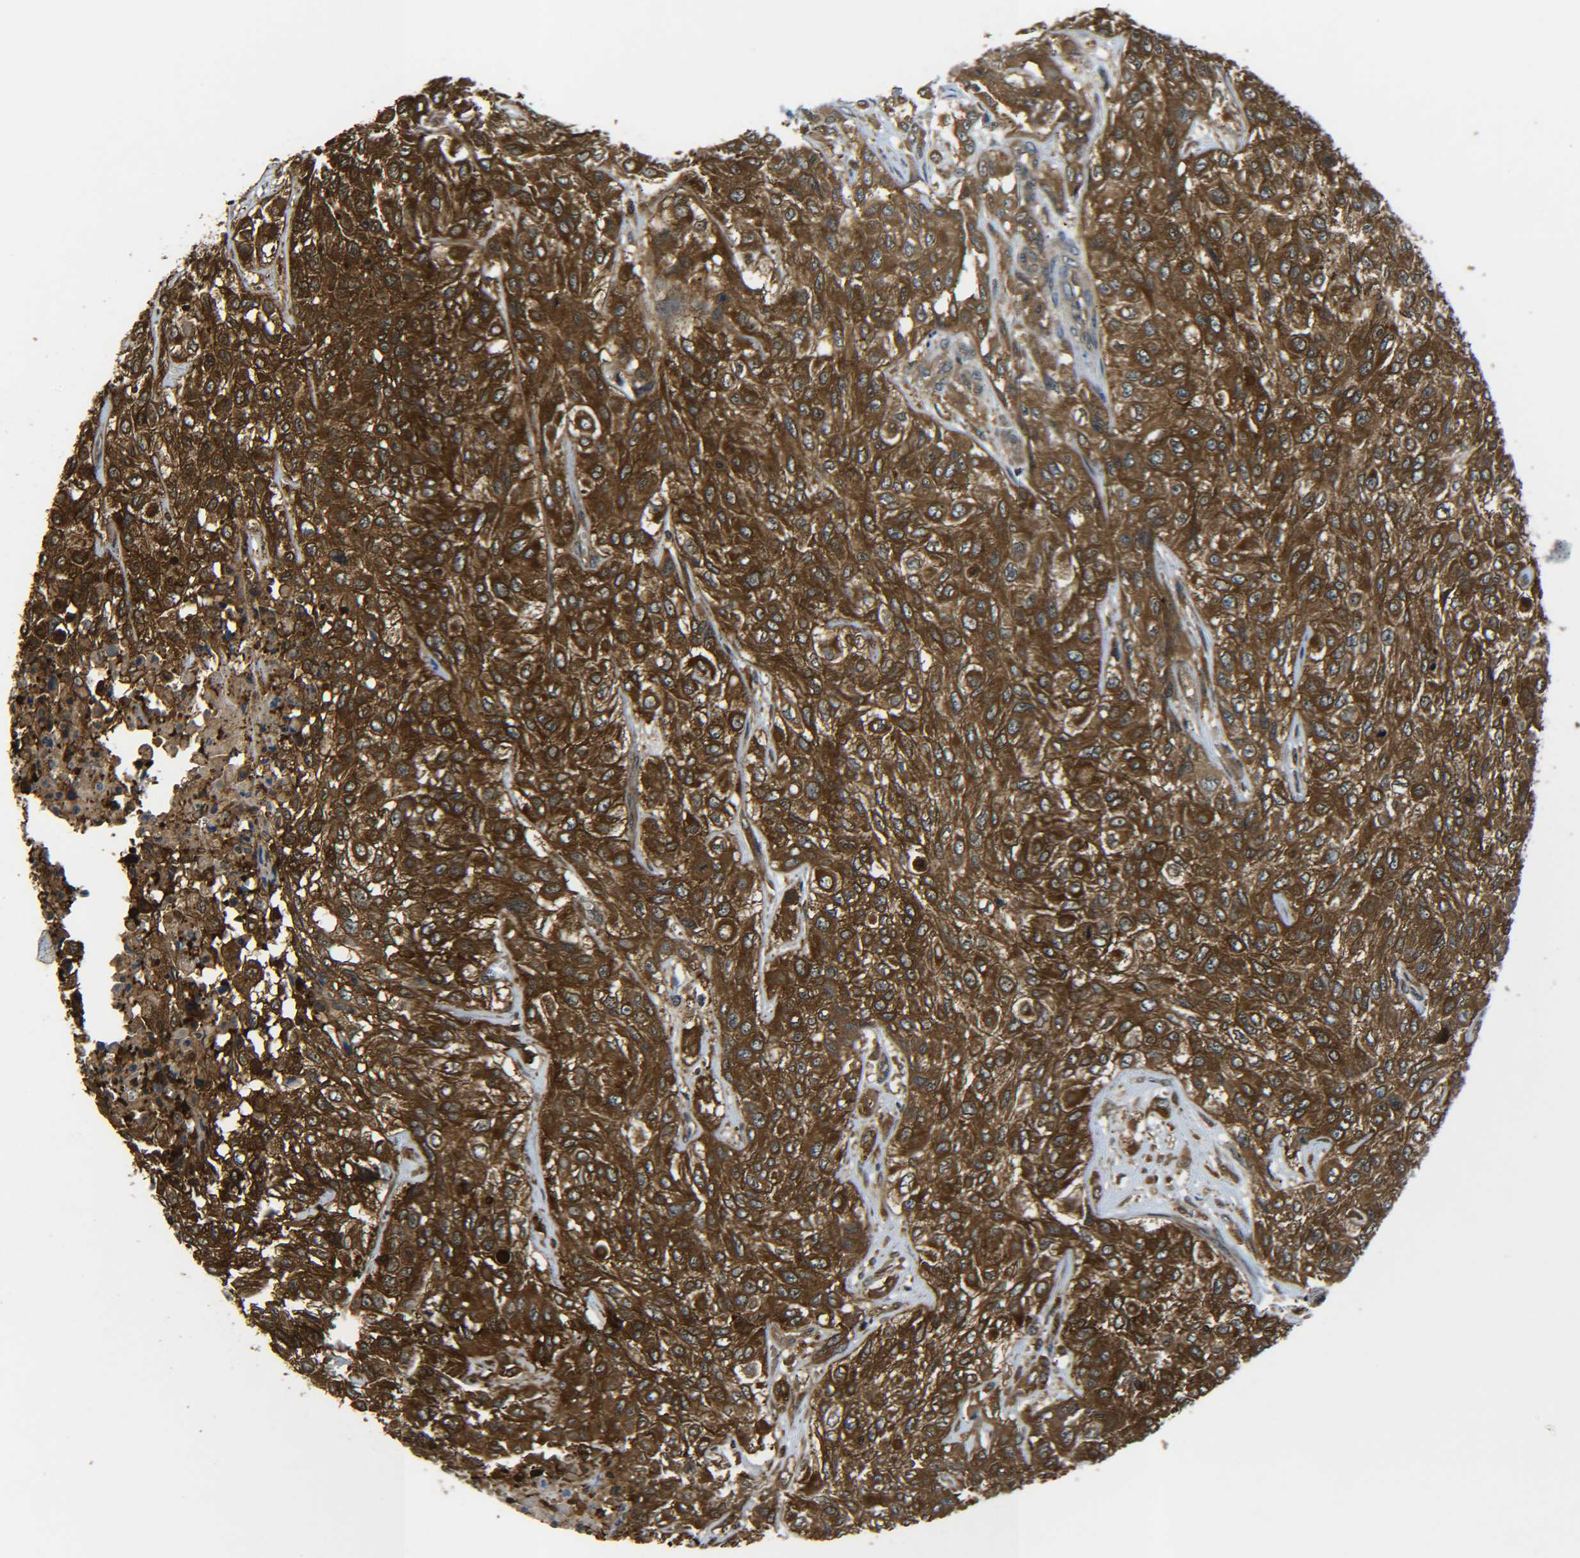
{"staining": {"intensity": "strong", "quantity": ">75%", "location": "cytoplasmic/membranous"}, "tissue": "urothelial cancer", "cell_type": "Tumor cells", "image_type": "cancer", "snomed": [{"axis": "morphology", "description": "Urothelial carcinoma, High grade"}, {"axis": "topography", "description": "Urinary bladder"}], "caption": "Human urothelial carcinoma (high-grade) stained with a protein marker reveals strong staining in tumor cells.", "gene": "PREB", "patient": {"sex": "male", "age": 57}}